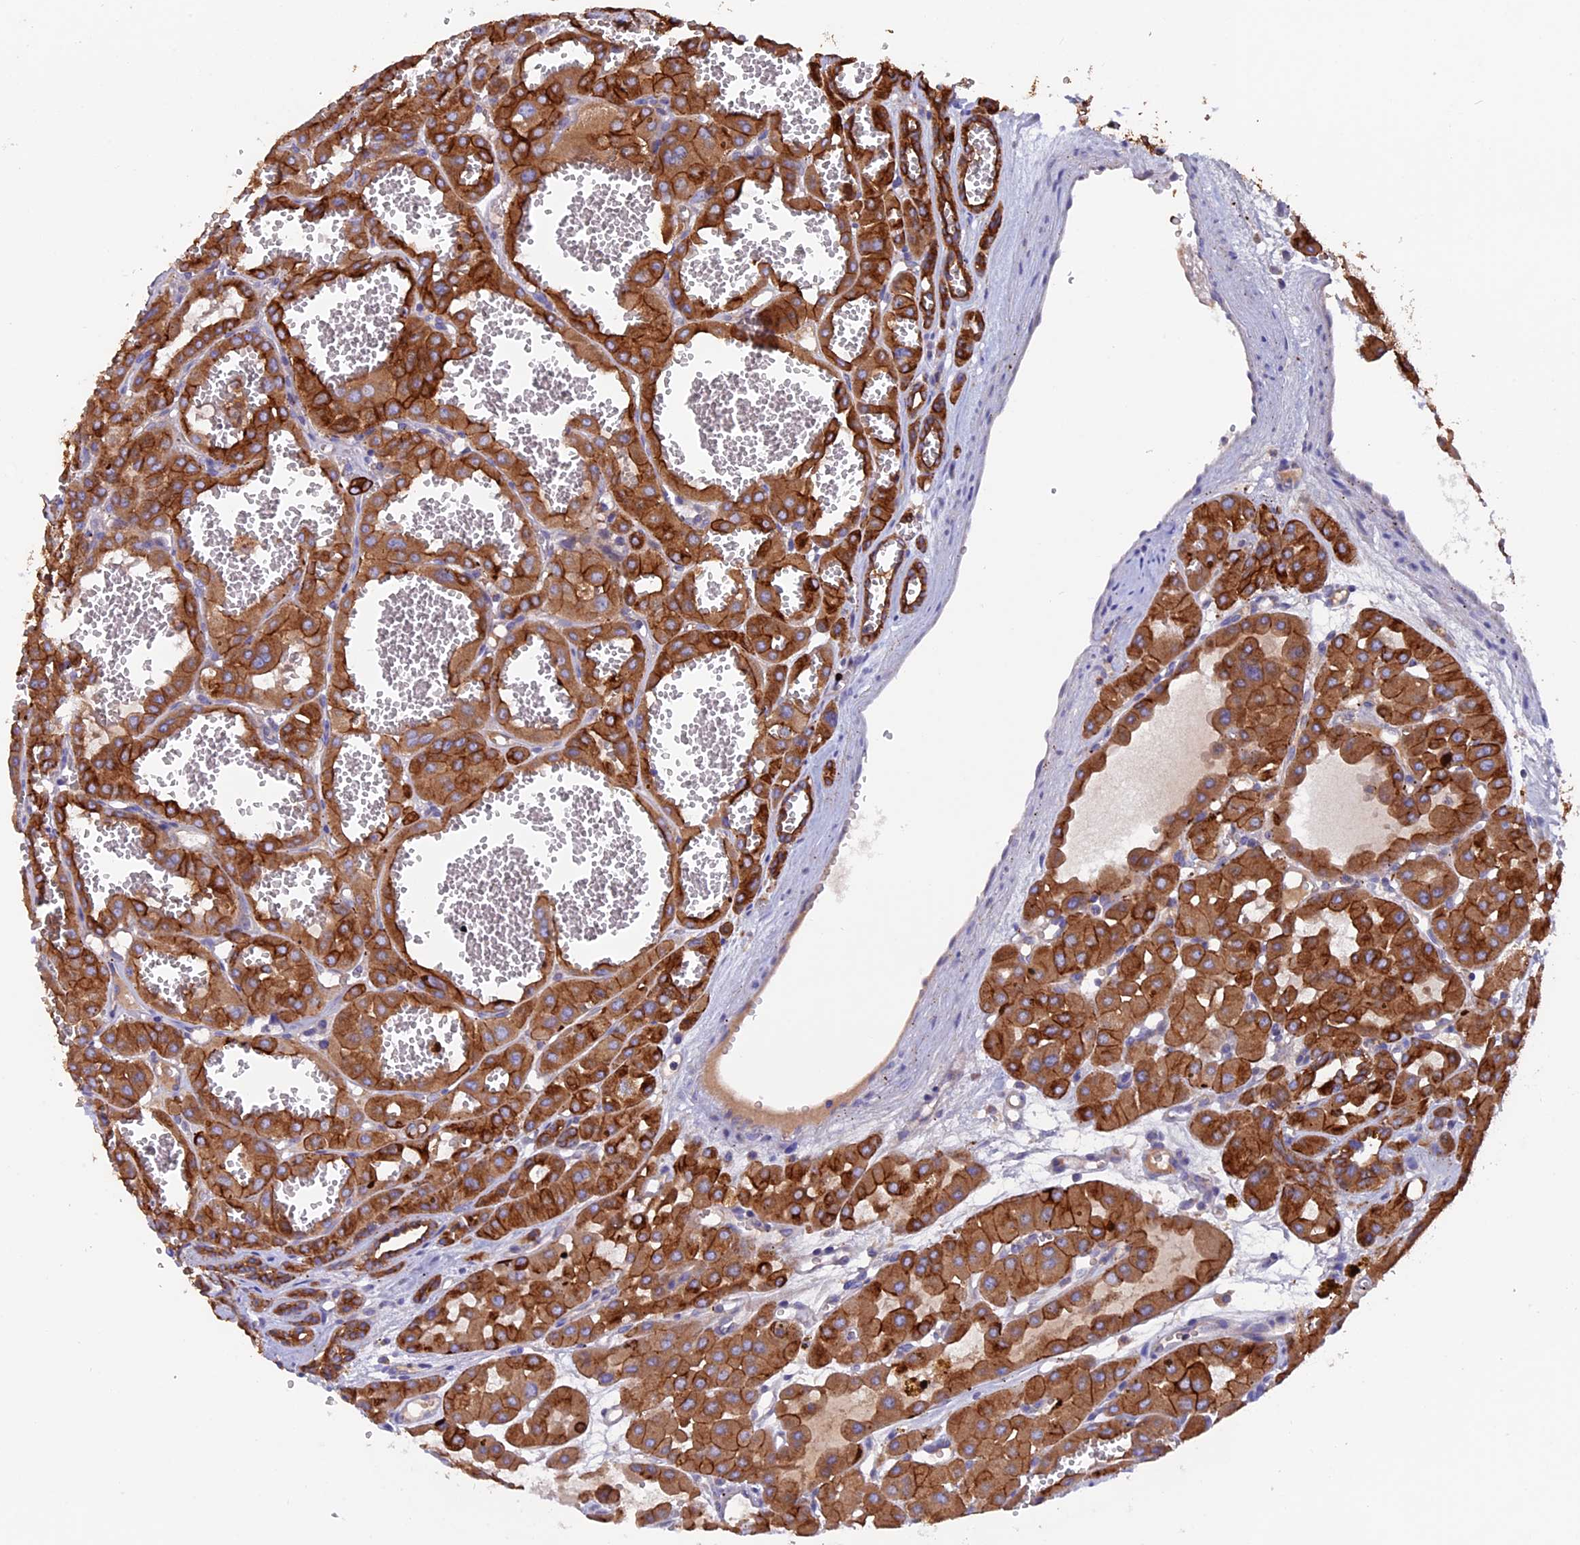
{"staining": {"intensity": "strong", "quantity": ">75%", "location": "cytoplasmic/membranous"}, "tissue": "renal cancer", "cell_type": "Tumor cells", "image_type": "cancer", "snomed": [{"axis": "morphology", "description": "Carcinoma, NOS"}, {"axis": "topography", "description": "Kidney"}], "caption": "DAB immunohistochemical staining of renal cancer (carcinoma) displays strong cytoplasmic/membranous protein expression in approximately >75% of tumor cells.", "gene": "PTPN9", "patient": {"sex": "female", "age": 75}}